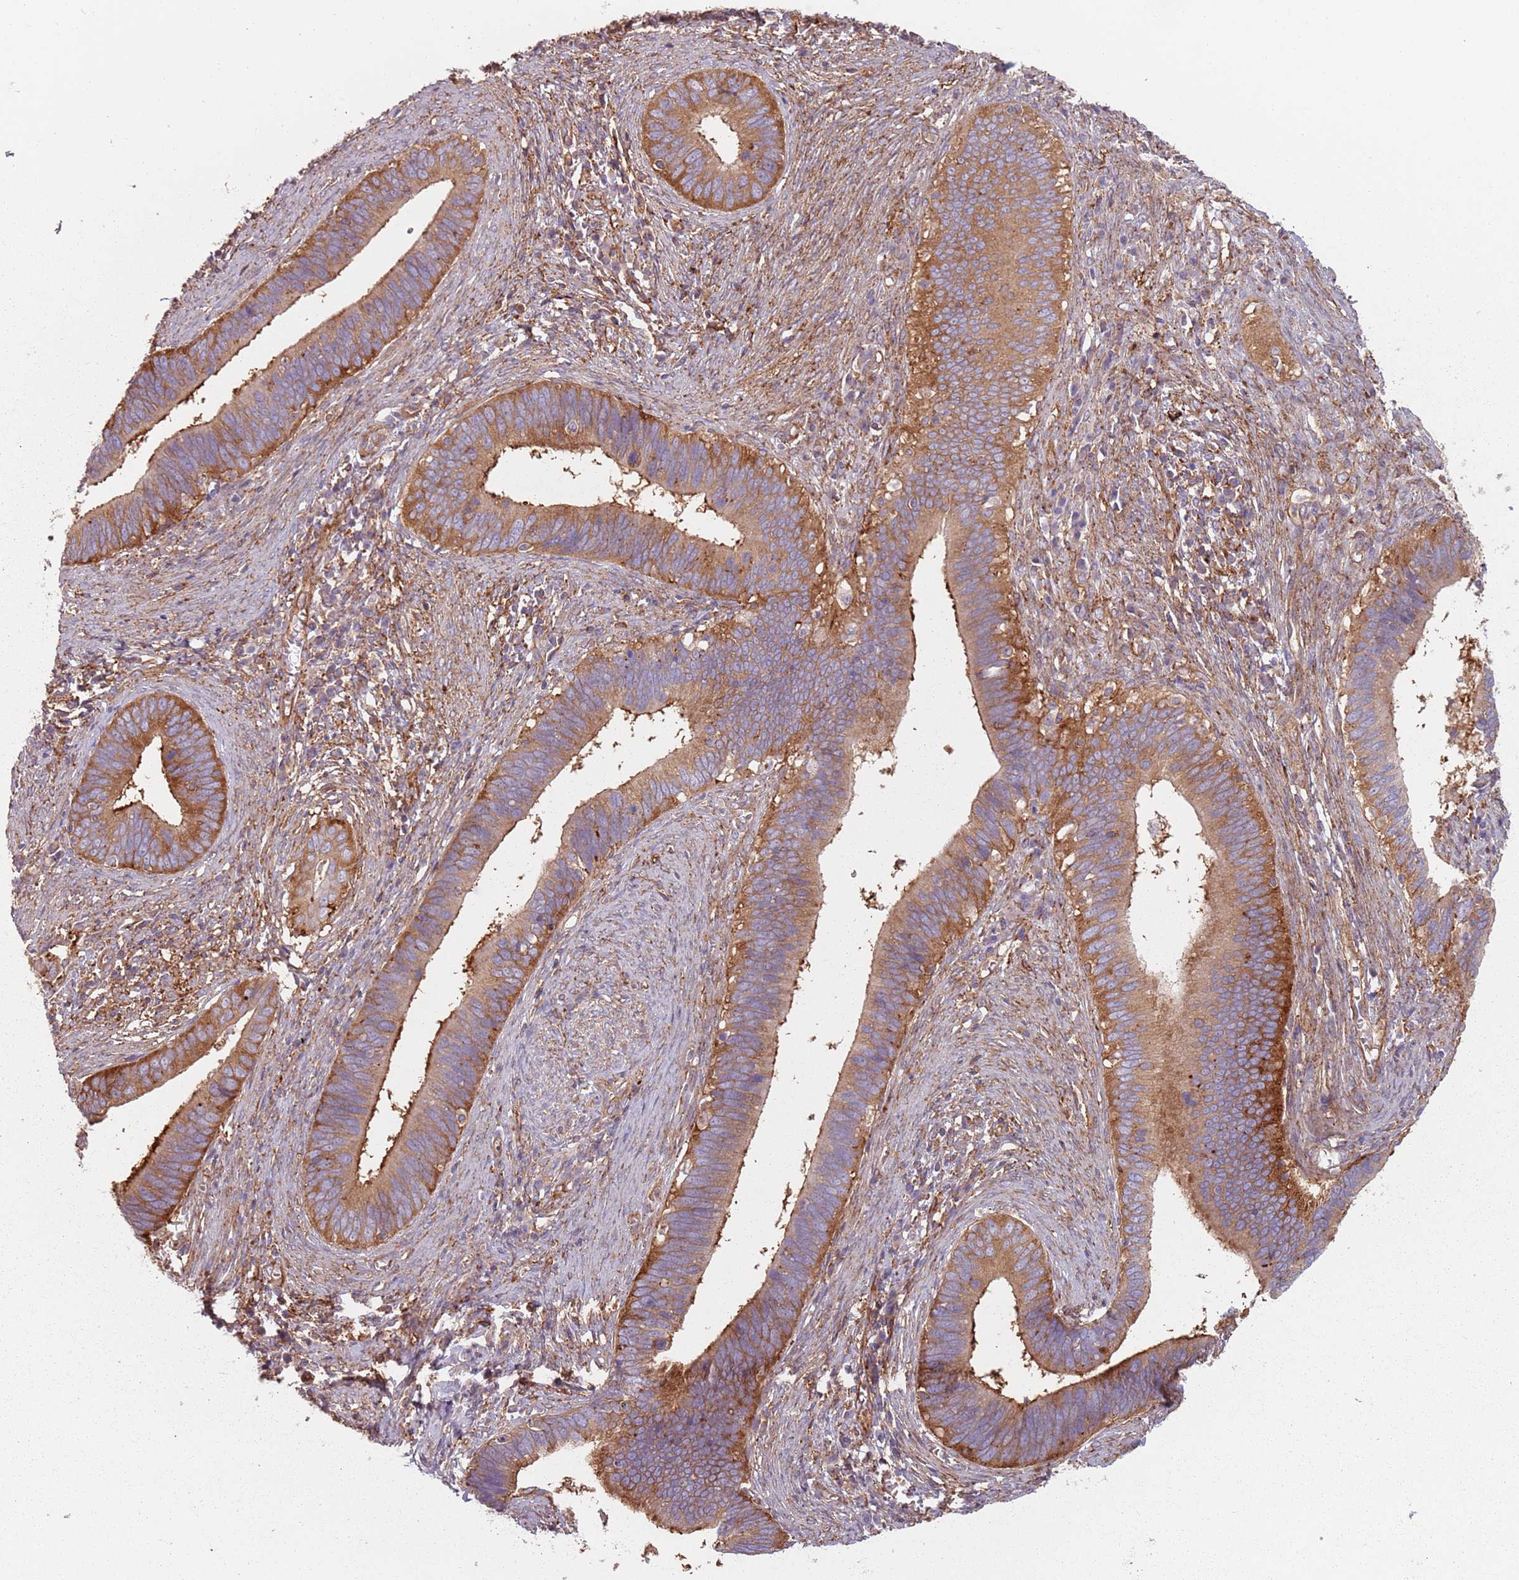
{"staining": {"intensity": "strong", "quantity": "25%-75%", "location": "cytoplasmic/membranous"}, "tissue": "cervical cancer", "cell_type": "Tumor cells", "image_type": "cancer", "snomed": [{"axis": "morphology", "description": "Adenocarcinoma, NOS"}, {"axis": "topography", "description": "Cervix"}], "caption": "DAB (3,3'-diaminobenzidine) immunohistochemical staining of cervical adenocarcinoma displays strong cytoplasmic/membranous protein expression in approximately 25%-75% of tumor cells. The staining was performed using DAB to visualize the protein expression in brown, while the nuclei were stained in blue with hematoxylin (Magnification: 20x).", "gene": "TPD52L2", "patient": {"sex": "female", "age": 42}}